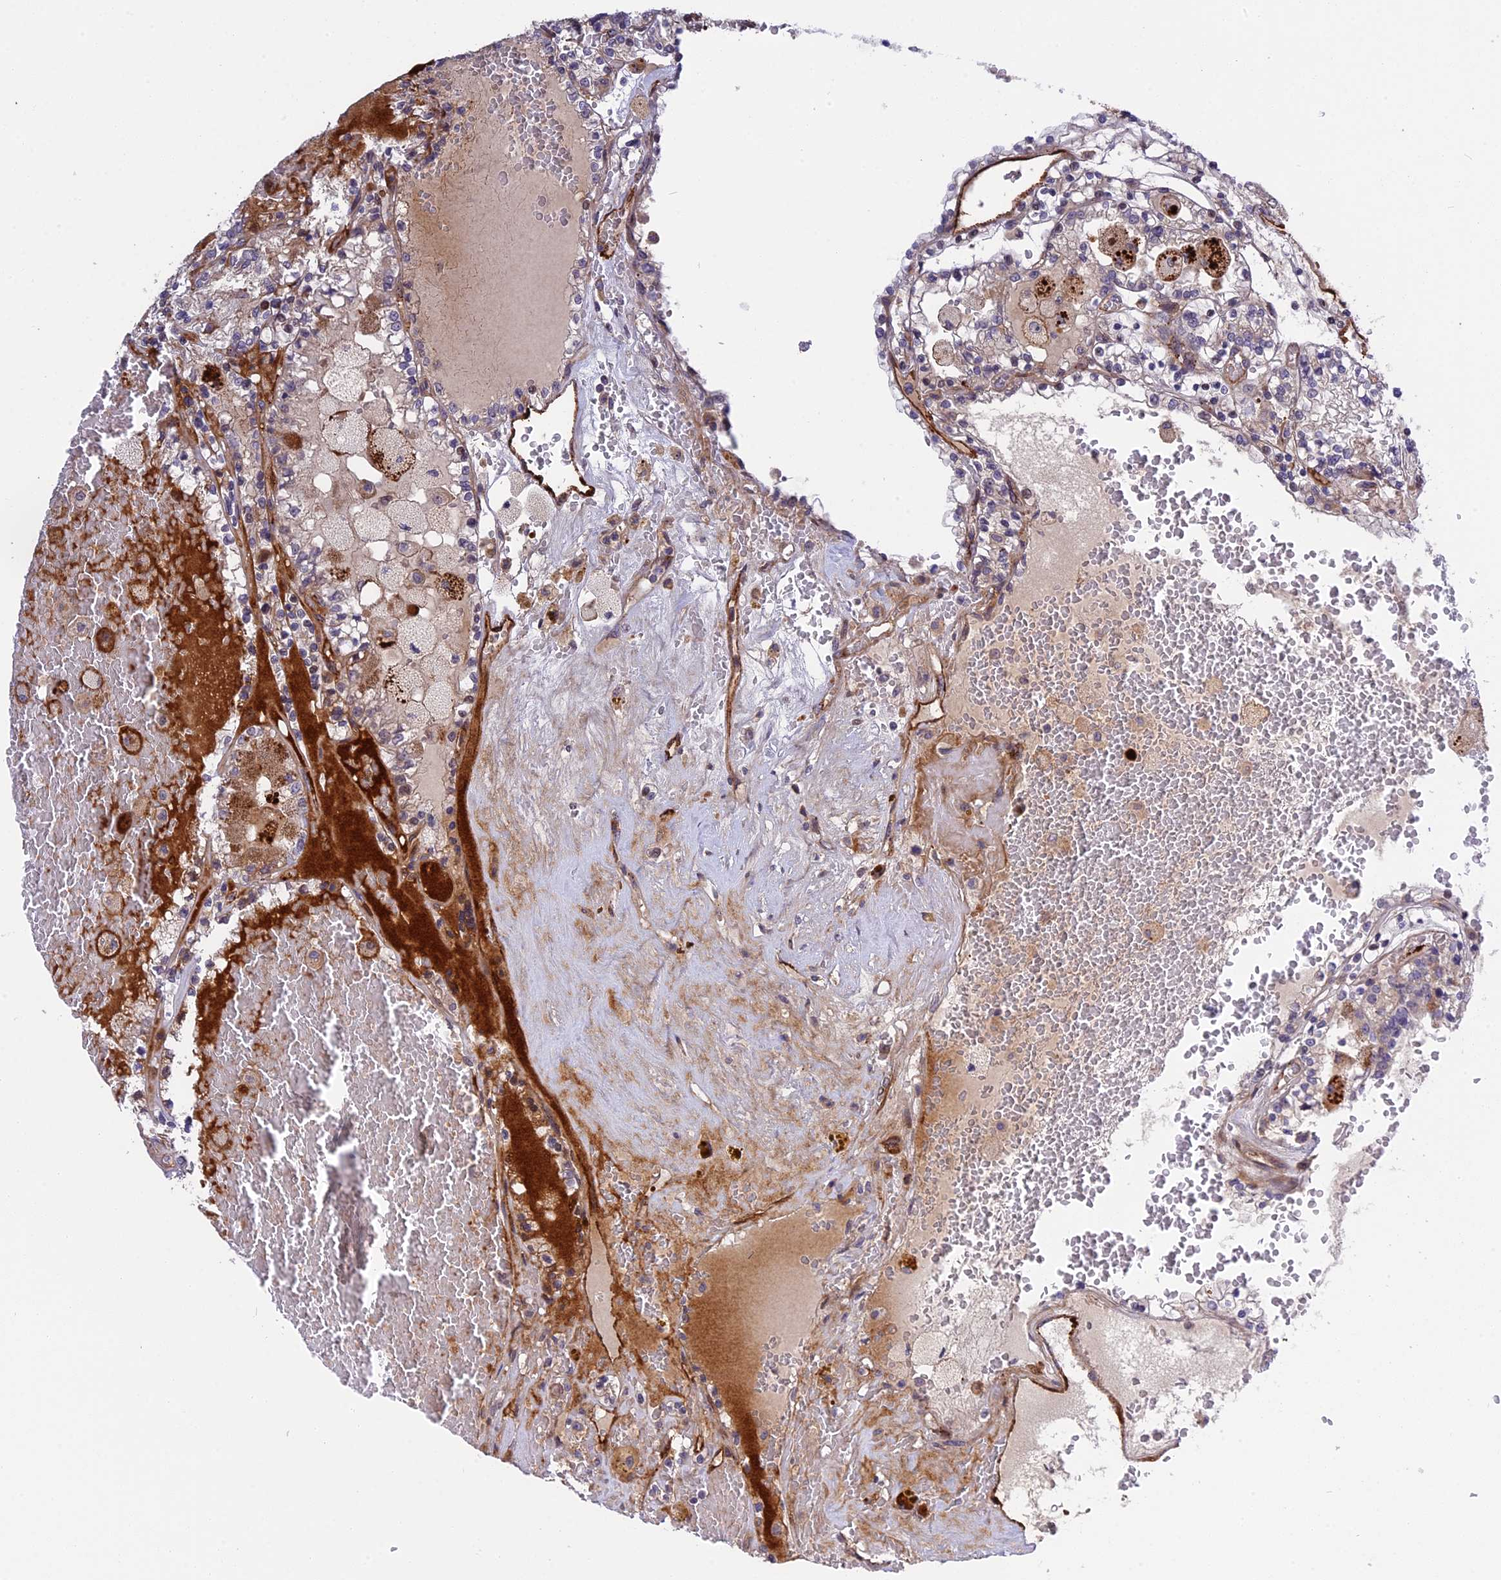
{"staining": {"intensity": "weak", "quantity": "<25%", "location": "cytoplasmic/membranous"}, "tissue": "renal cancer", "cell_type": "Tumor cells", "image_type": "cancer", "snomed": [{"axis": "morphology", "description": "Adenocarcinoma, NOS"}, {"axis": "topography", "description": "Kidney"}], "caption": "This image is of renal cancer stained with immunohistochemistry (IHC) to label a protein in brown with the nuclei are counter-stained blue. There is no positivity in tumor cells.", "gene": "MFSD2A", "patient": {"sex": "female", "age": 56}}